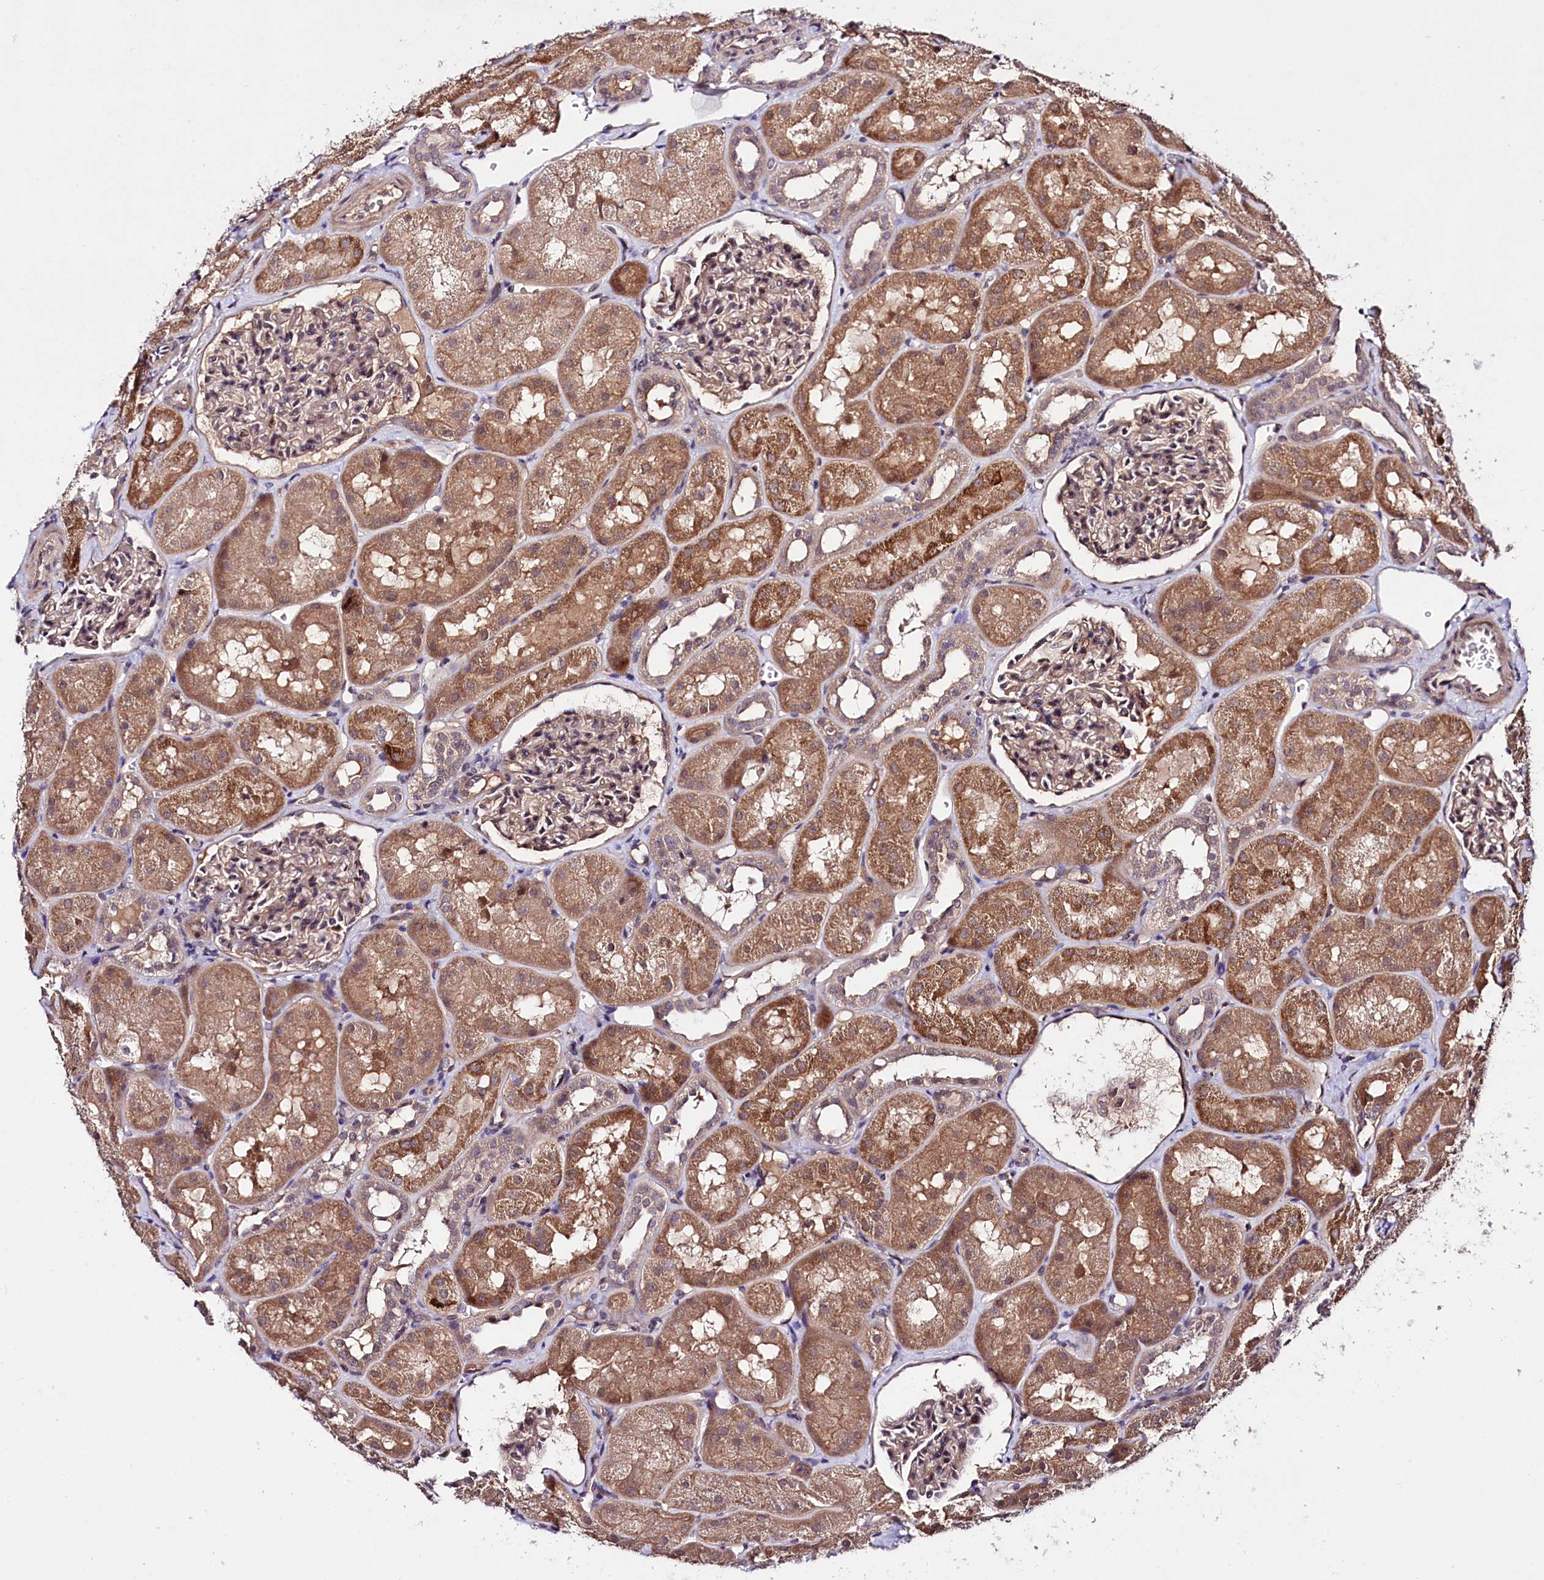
{"staining": {"intensity": "moderate", "quantity": "25%-75%", "location": "cytoplasmic/membranous"}, "tissue": "kidney", "cell_type": "Cells in glomeruli", "image_type": "normal", "snomed": [{"axis": "morphology", "description": "Normal tissue, NOS"}, {"axis": "topography", "description": "Kidney"}, {"axis": "topography", "description": "Urinary bladder"}], "caption": "Kidney stained for a protein exhibits moderate cytoplasmic/membranous positivity in cells in glomeruli. Using DAB (3,3'-diaminobenzidine) (brown) and hematoxylin (blue) stains, captured at high magnification using brightfield microscopy.", "gene": "TAFAZZIN", "patient": {"sex": "male", "age": 16}}